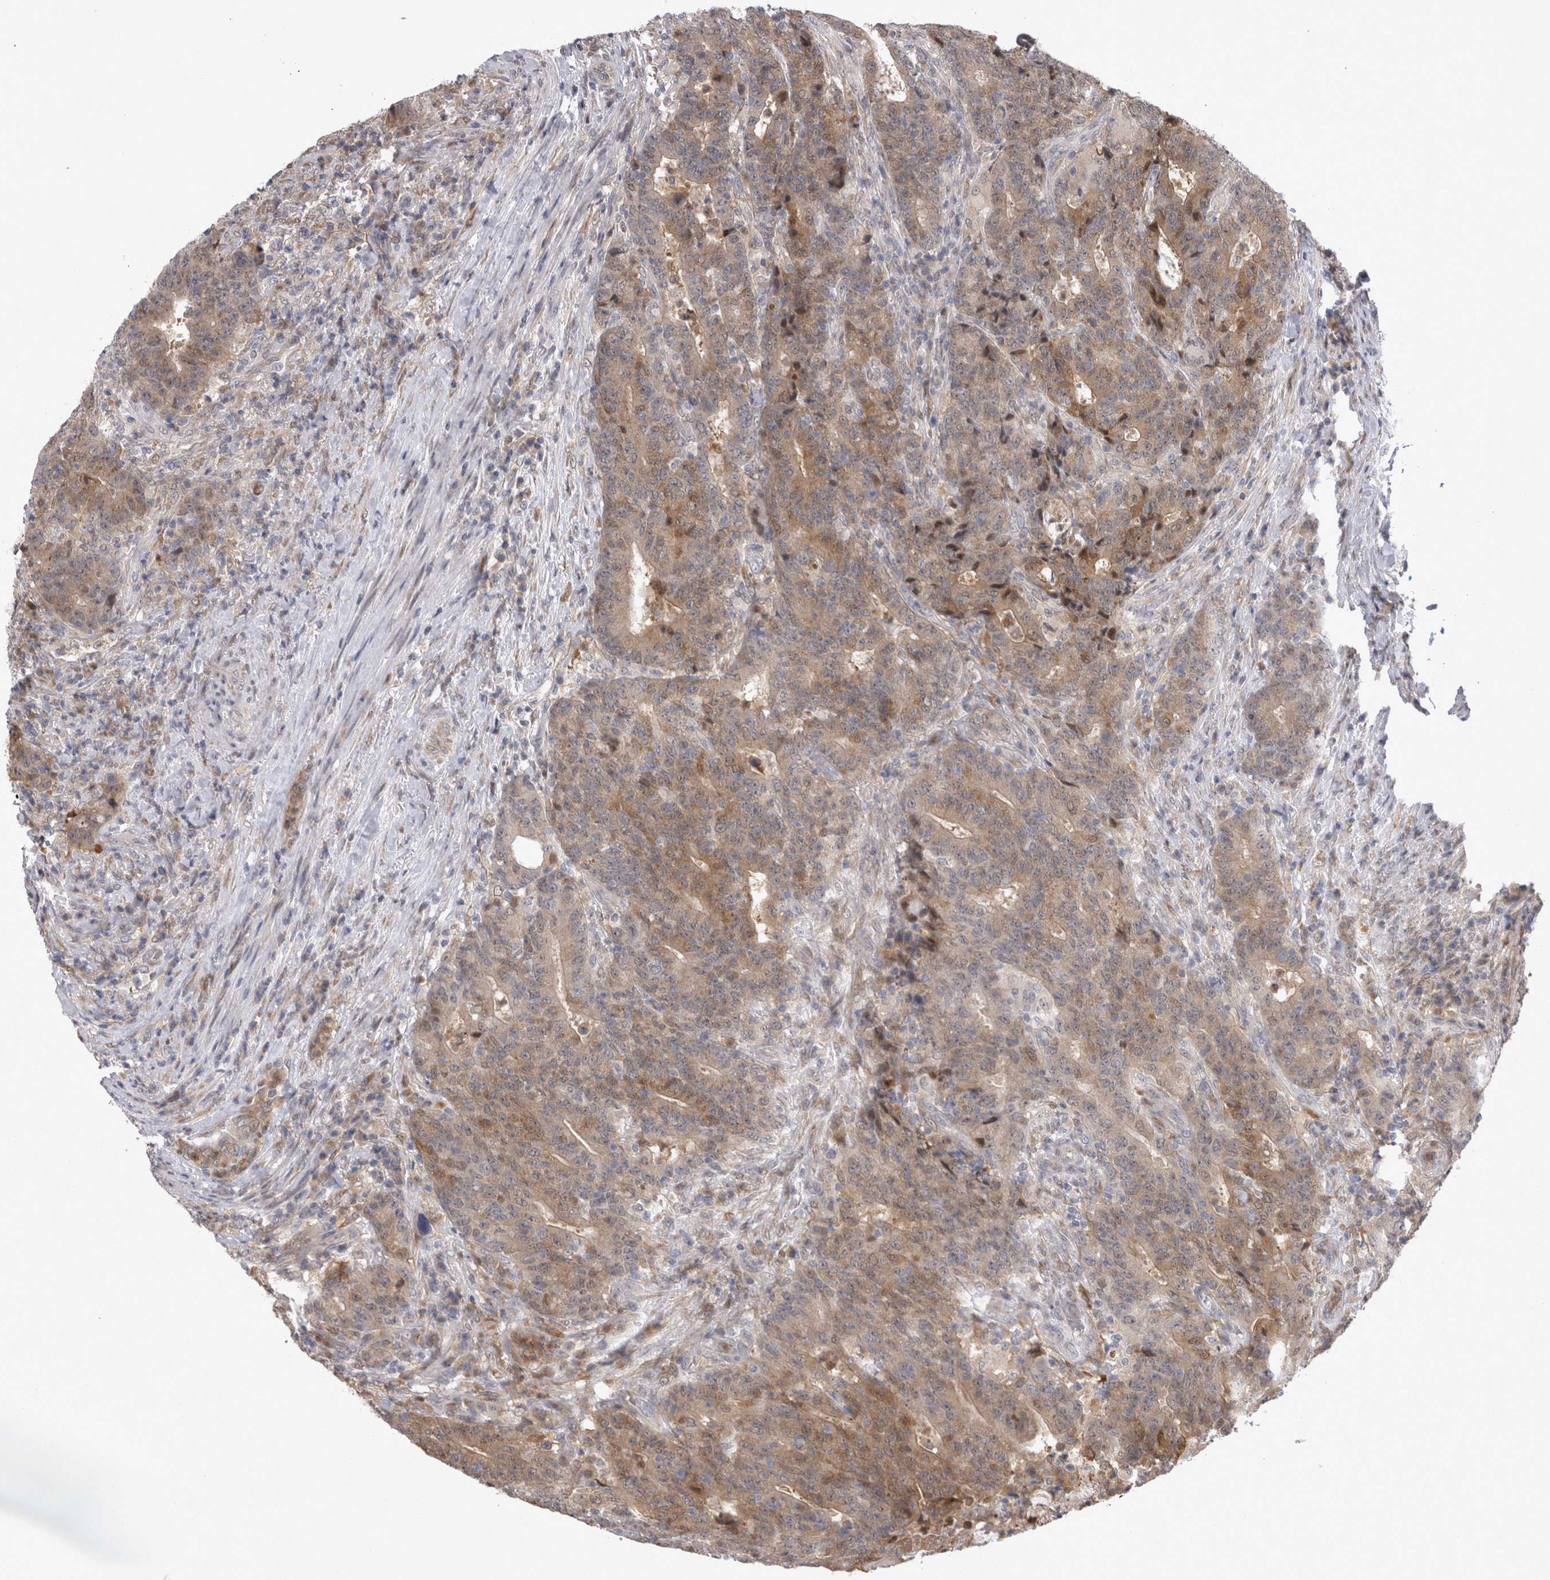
{"staining": {"intensity": "moderate", "quantity": ">75%", "location": "cytoplasmic/membranous"}, "tissue": "colorectal cancer", "cell_type": "Tumor cells", "image_type": "cancer", "snomed": [{"axis": "morphology", "description": "Normal tissue, NOS"}, {"axis": "morphology", "description": "Adenocarcinoma, NOS"}, {"axis": "topography", "description": "Colon"}], "caption": "High-magnification brightfield microscopy of colorectal cancer stained with DAB (brown) and counterstained with hematoxylin (blue). tumor cells exhibit moderate cytoplasmic/membranous positivity is present in about>75% of cells. The protein of interest is shown in brown color, while the nuclei are stained blue.", "gene": "CHIC2", "patient": {"sex": "female", "age": 75}}